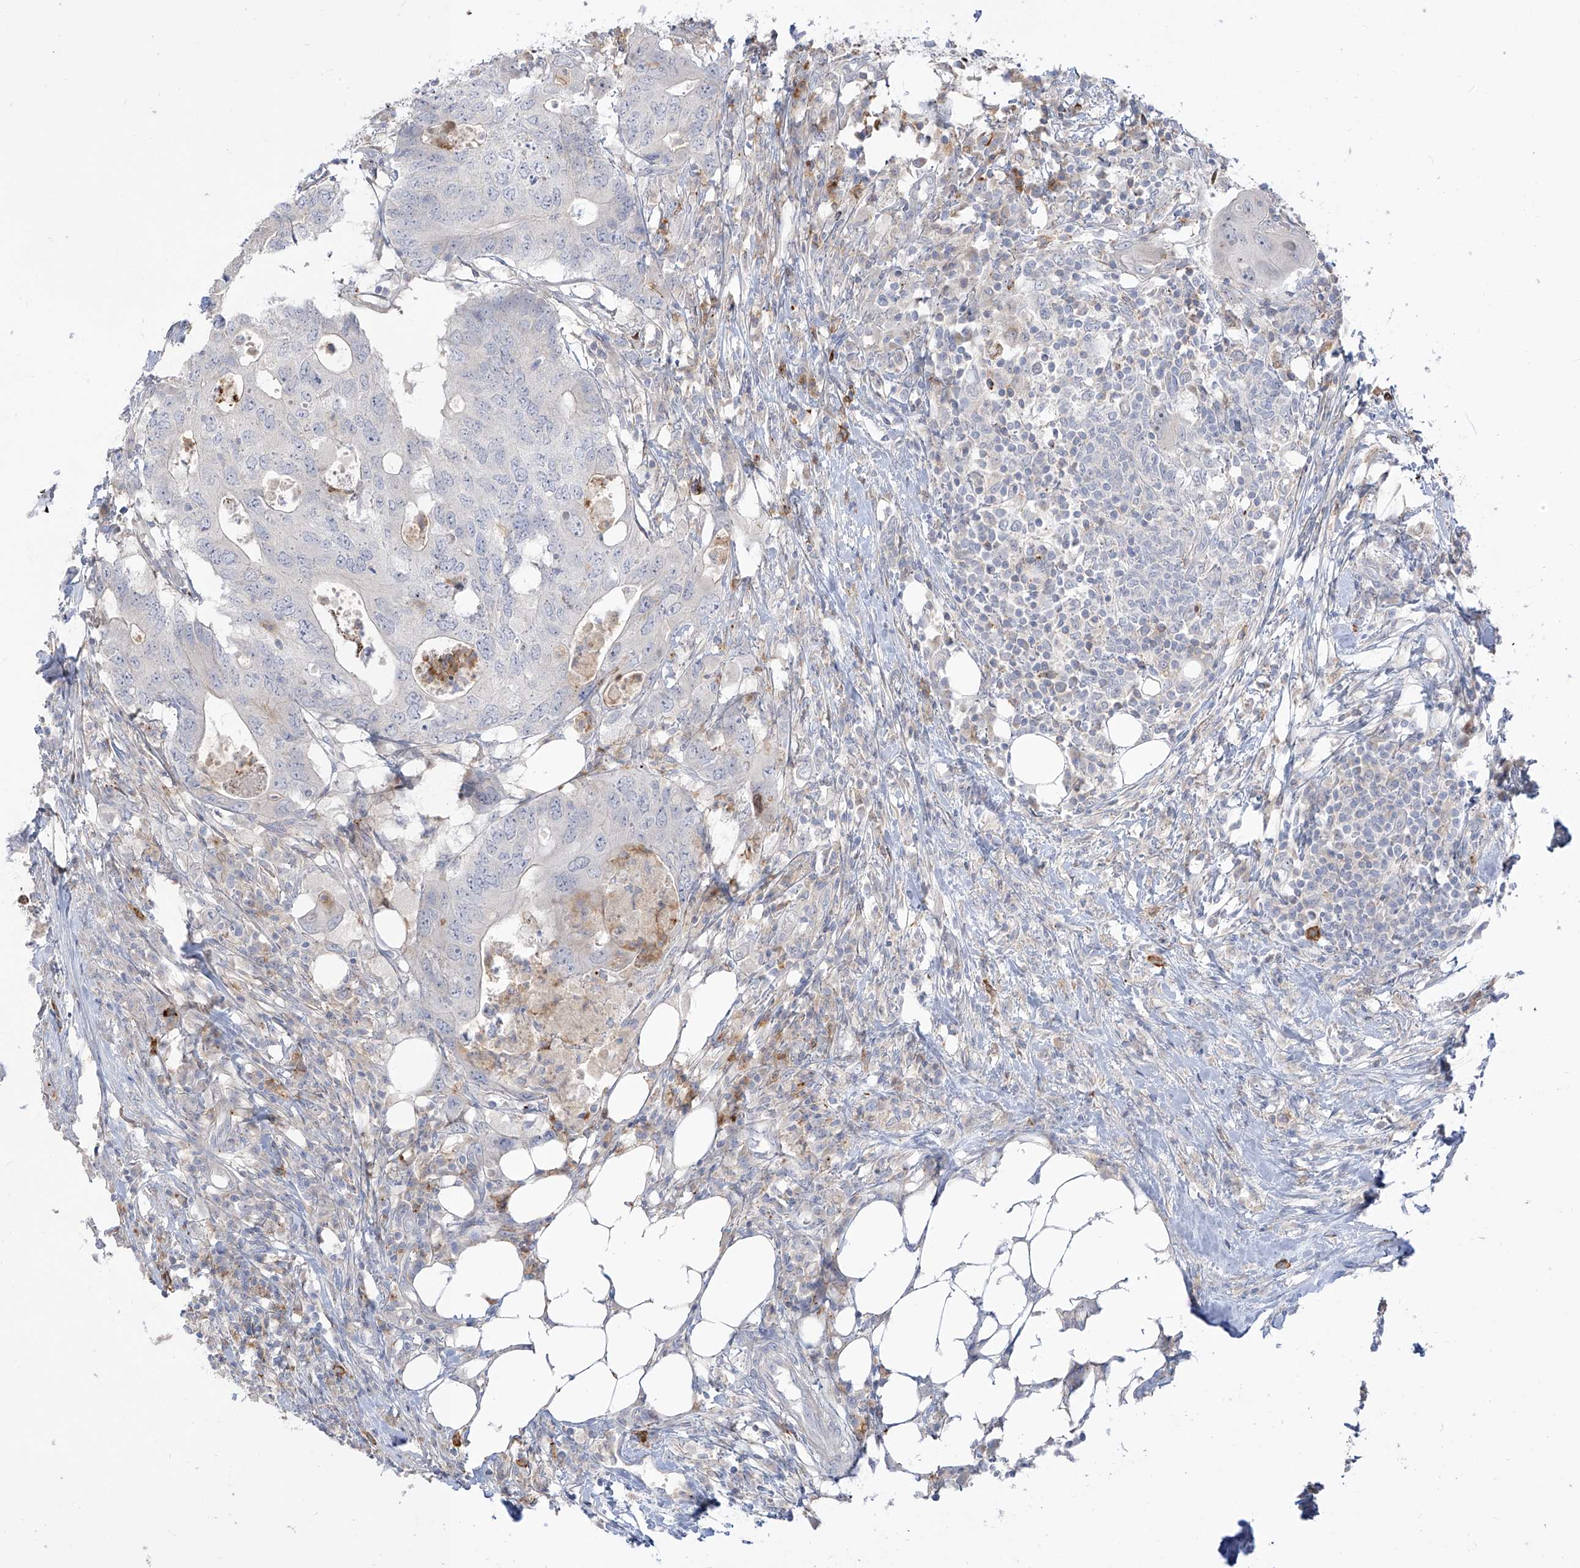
{"staining": {"intensity": "negative", "quantity": "none", "location": "none"}, "tissue": "colorectal cancer", "cell_type": "Tumor cells", "image_type": "cancer", "snomed": [{"axis": "morphology", "description": "Adenocarcinoma, NOS"}, {"axis": "topography", "description": "Colon"}], "caption": "Protein analysis of colorectal cancer shows no significant expression in tumor cells.", "gene": "NOTO", "patient": {"sex": "male", "age": 71}}